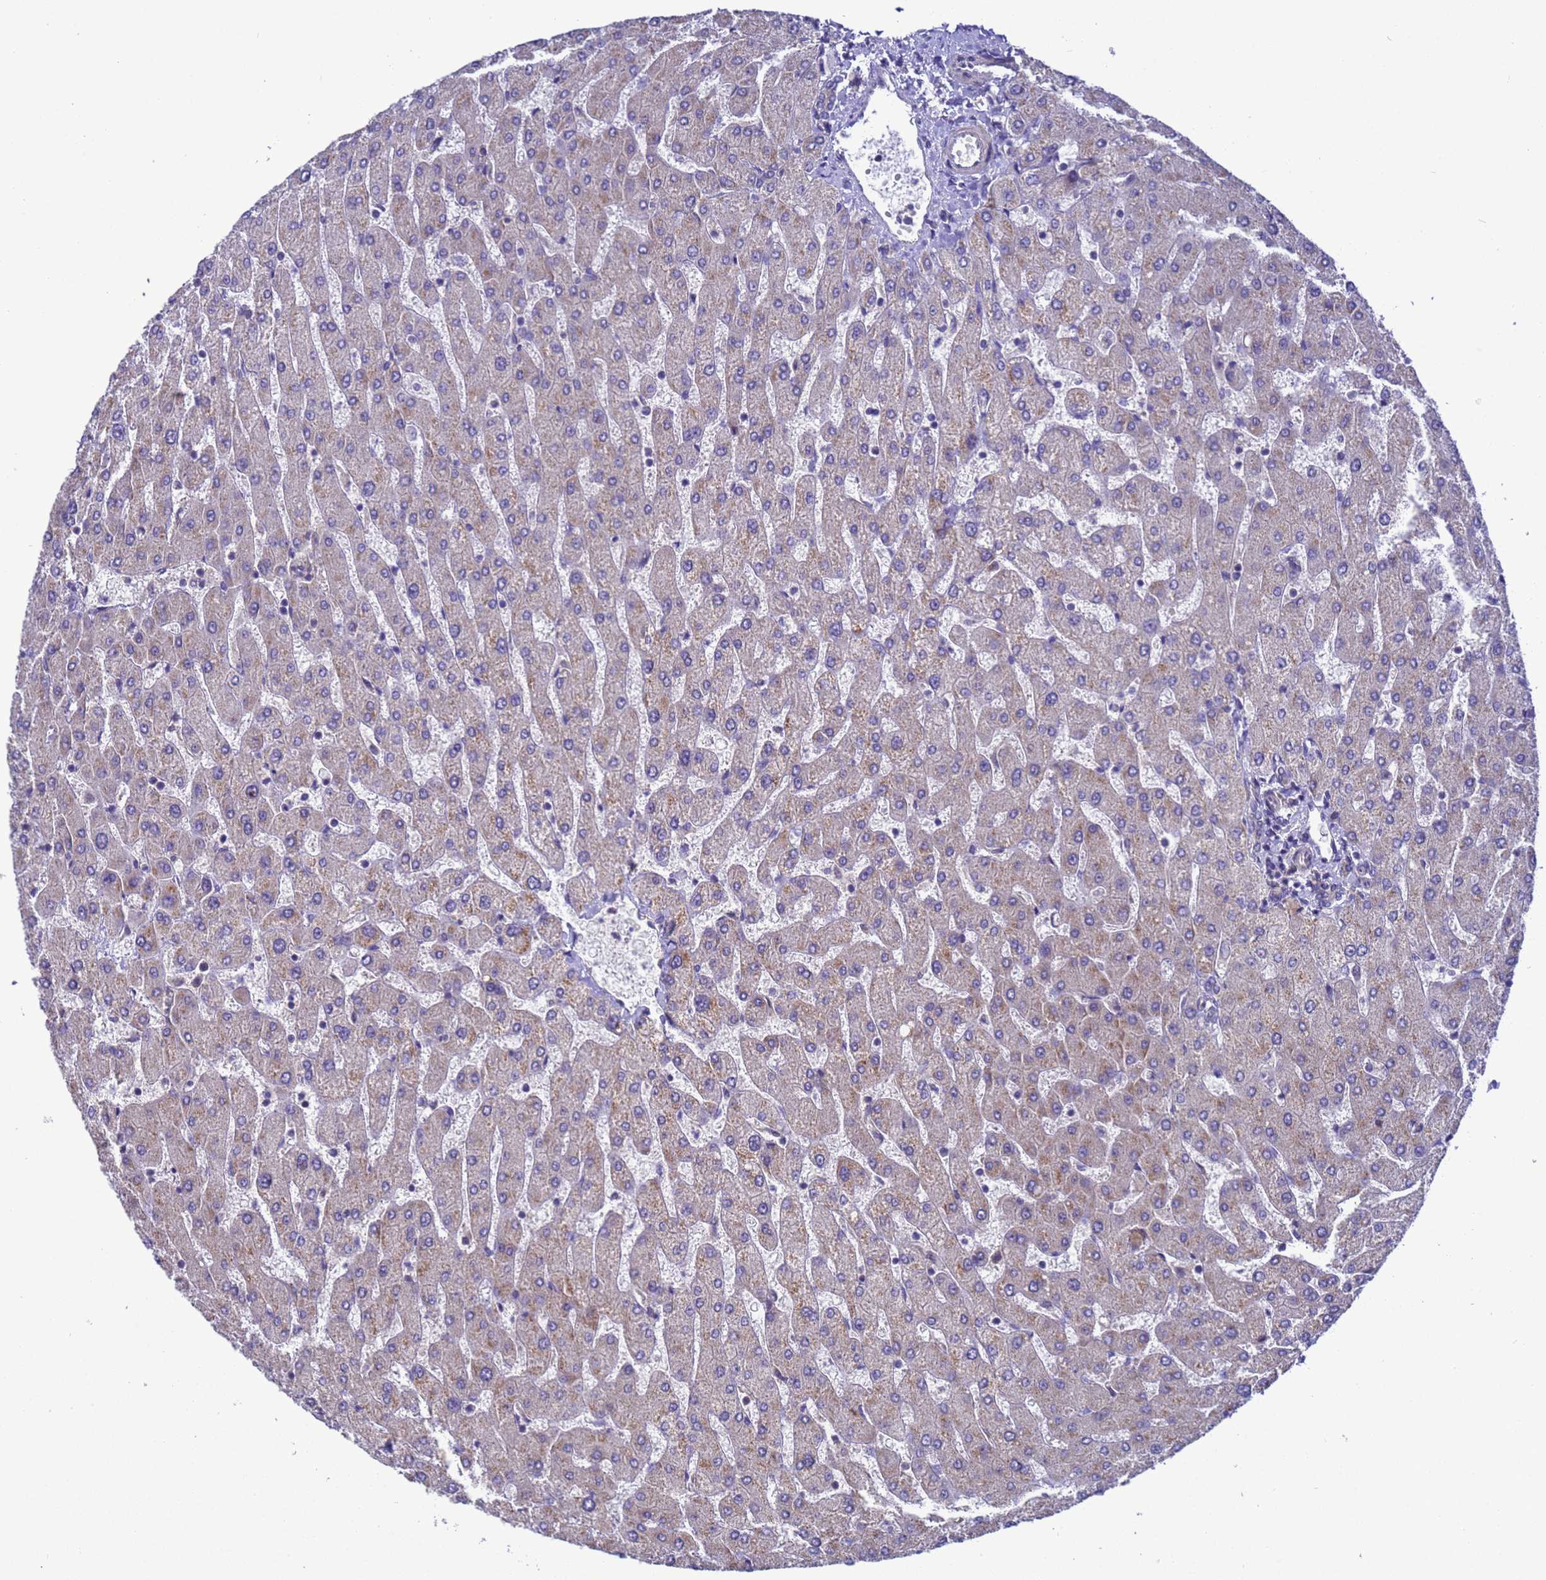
{"staining": {"intensity": "negative", "quantity": "none", "location": "none"}, "tissue": "liver", "cell_type": "Cholangiocytes", "image_type": "normal", "snomed": [{"axis": "morphology", "description": "Normal tissue, NOS"}, {"axis": "topography", "description": "Liver"}], "caption": "Immunohistochemistry histopathology image of unremarkable liver: human liver stained with DAB (3,3'-diaminobenzidine) displays no significant protein positivity in cholangiocytes. (DAB IHC visualized using brightfield microscopy, high magnification).", "gene": "ZFP69B", "patient": {"sex": "male", "age": 55}}